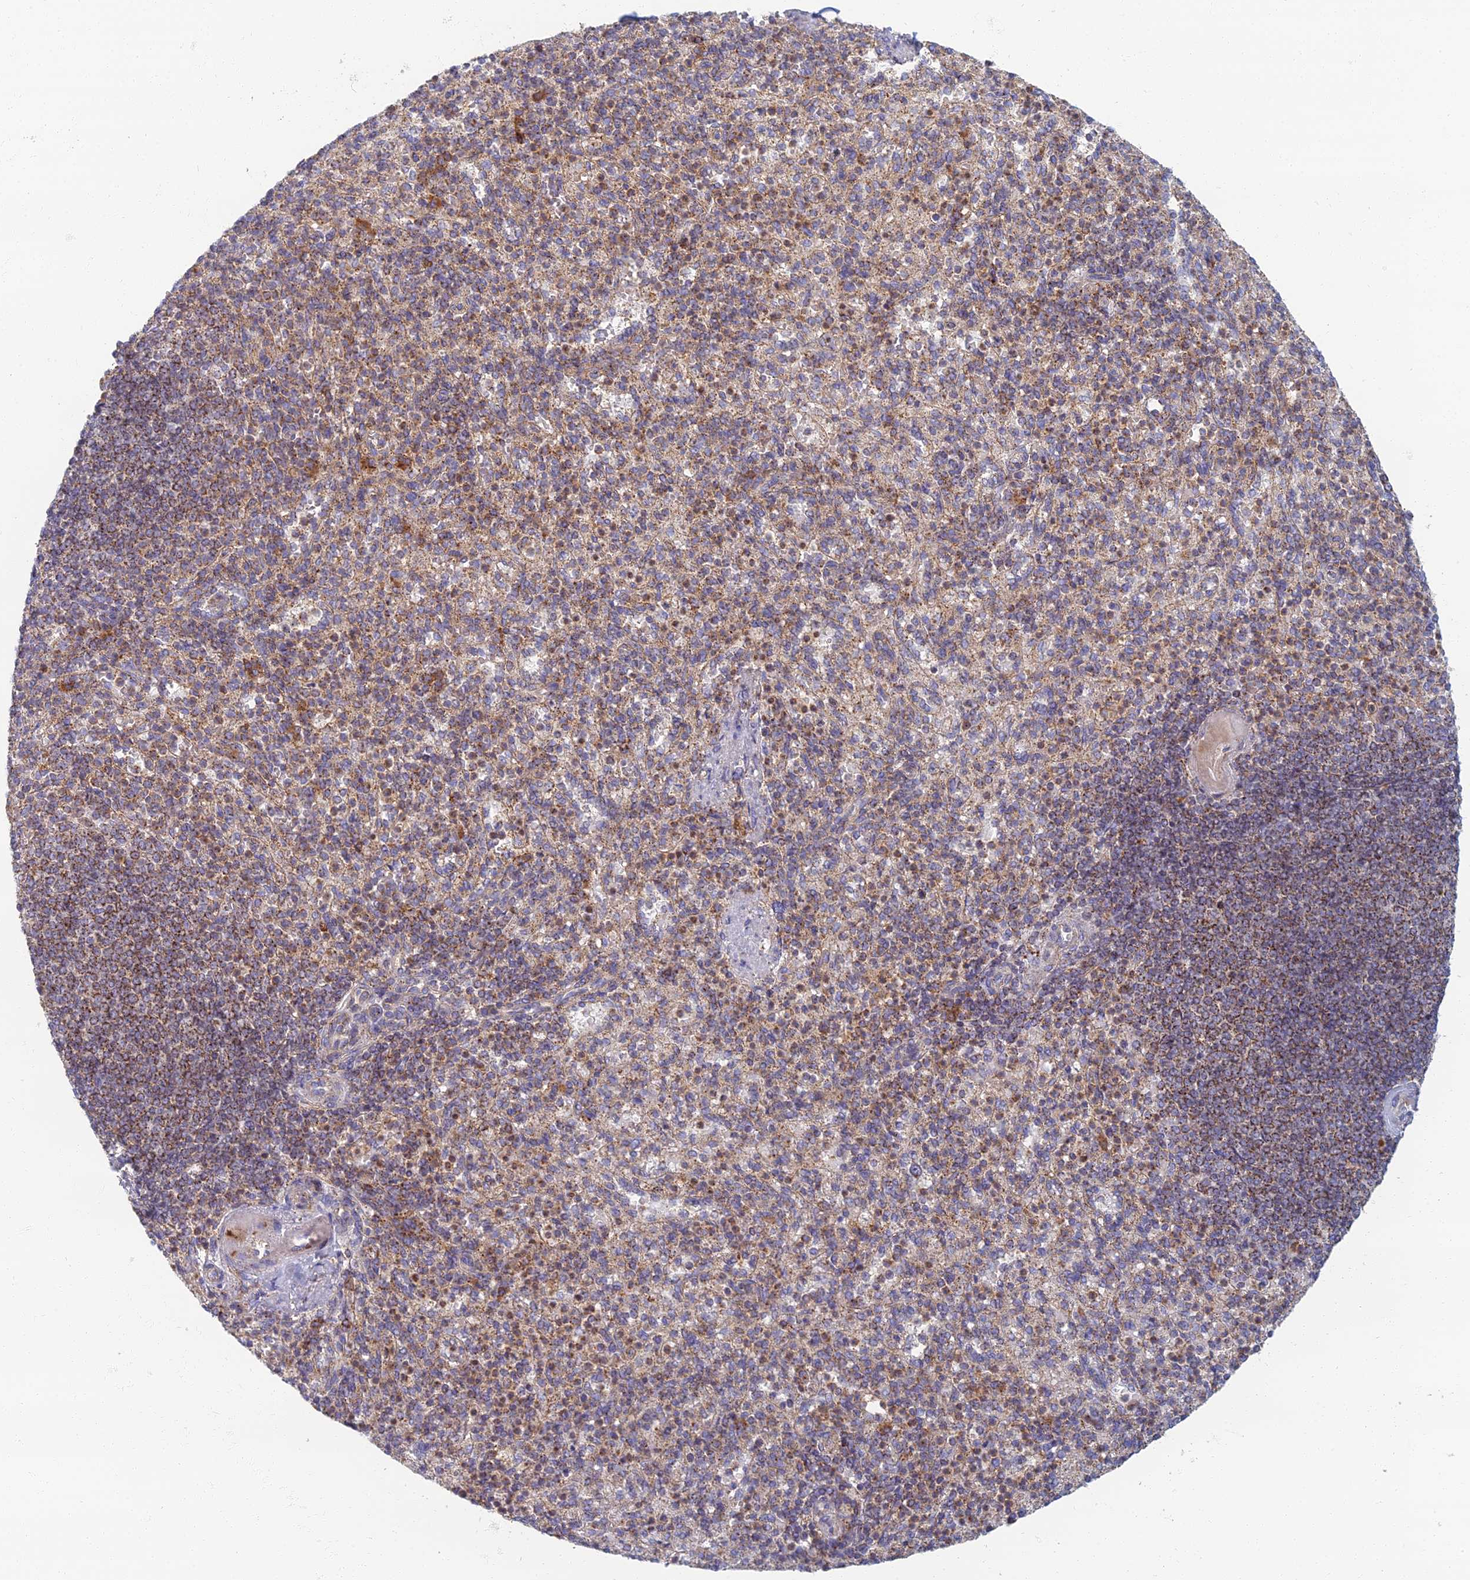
{"staining": {"intensity": "moderate", "quantity": ">75%", "location": "cytoplasmic/membranous"}, "tissue": "spleen", "cell_type": "Cells in red pulp", "image_type": "normal", "snomed": [{"axis": "morphology", "description": "Normal tissue, NOS"}, {"axis": "topography", "description": "Spleen"}], "caption": "Brown immunohistochemical staining in benign human spleen exhibits moderate cytoplasmic/membranous positivity in about >75% of cells in red pulp. (IHC, brightfield microscopy, high magnification).", "gene": "CHMP4B", "patient": {"sex": "female", "age": 74}}